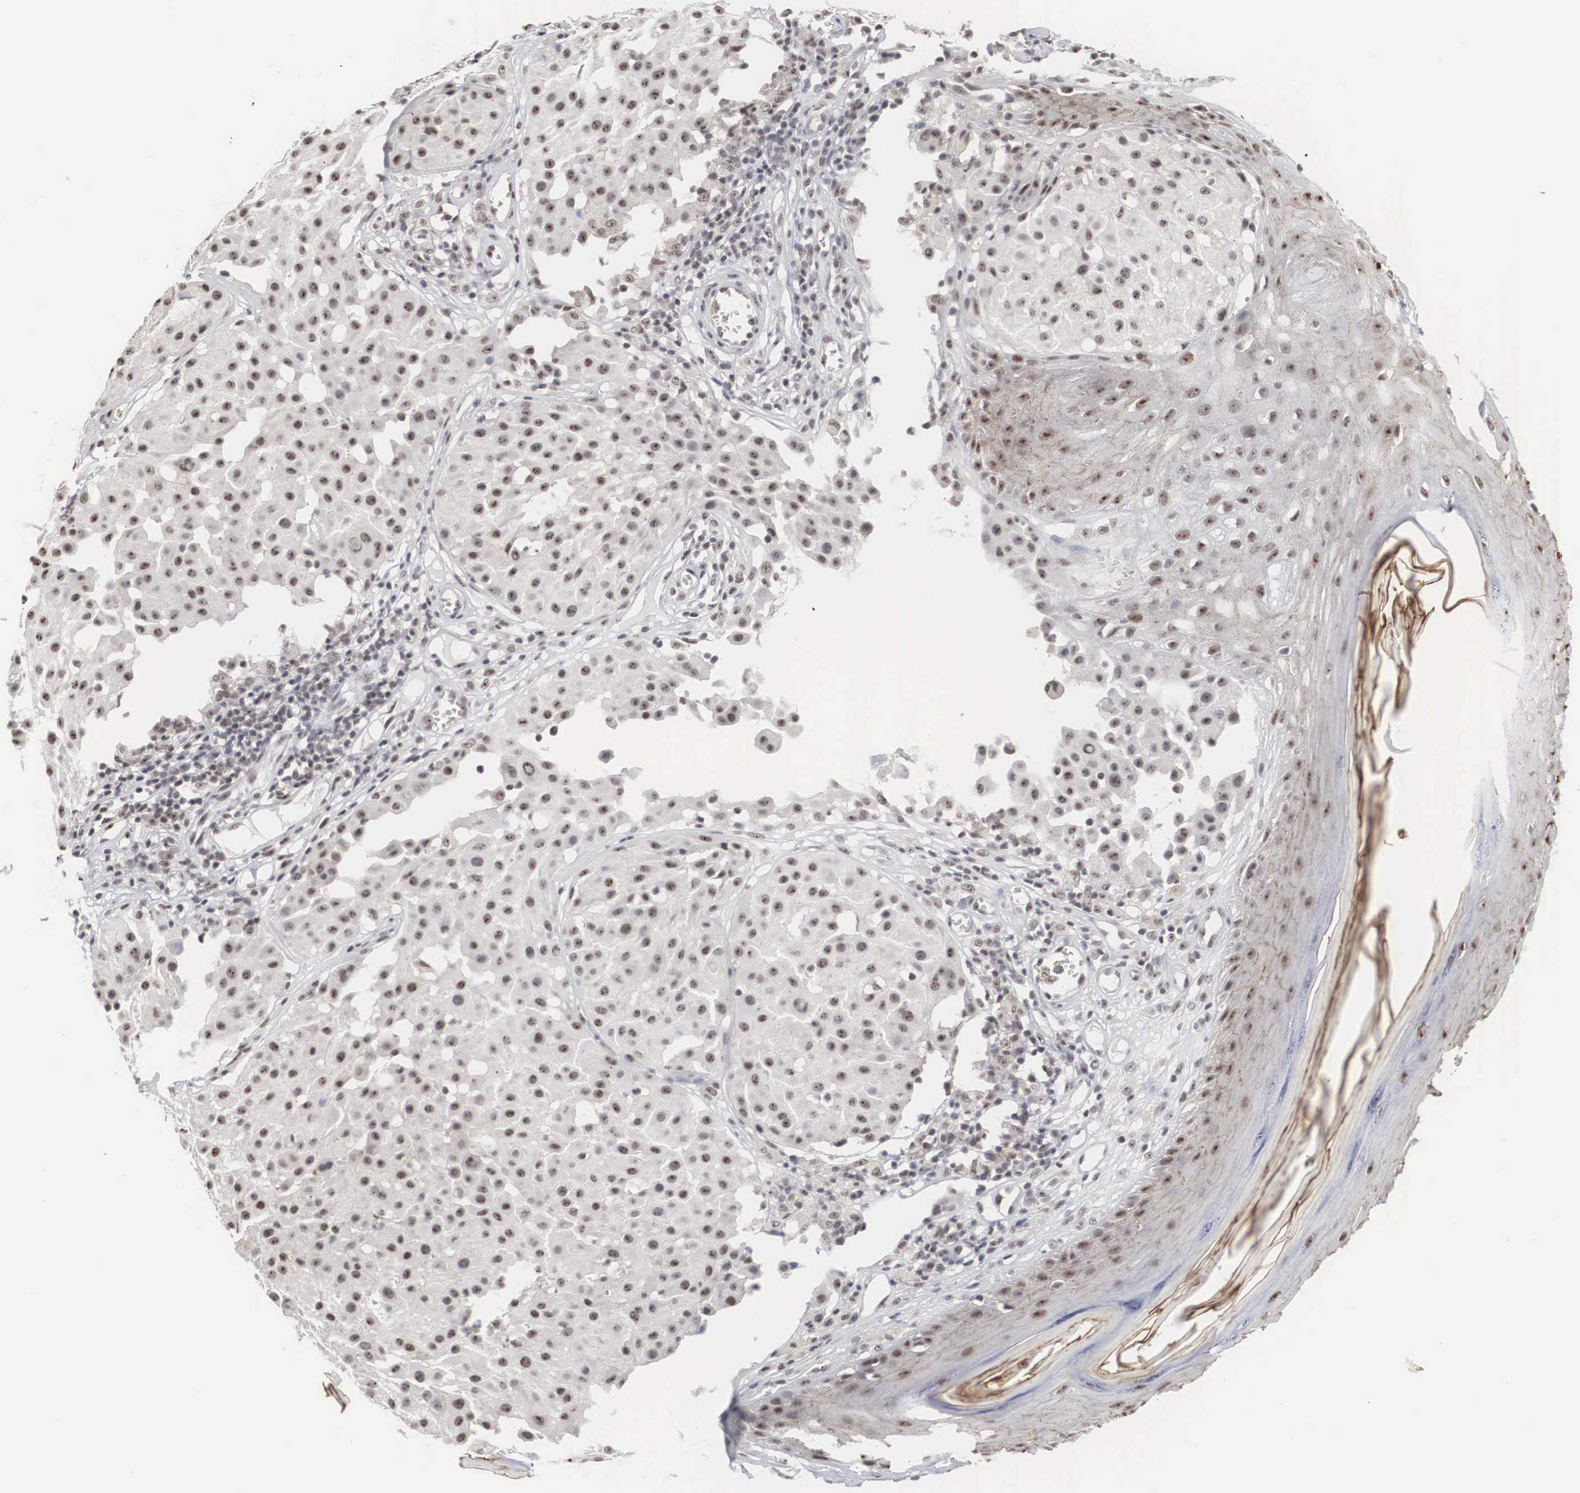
{"staining": {"intensity": "negative", "quantity": "none", "location": "none"}, "tissue": "melanoma", "cell_type": "Tumor cells", "image_type": "cancer", "snomed": [{"axis": "morphology", "description": "Malignant melanoma, NOS"}, {"axis": "topography", "description": "Skin"}], "caption": "Melanoma was stained to show a protein in brown. There is no significant positivity in tumor cells. Nuclei are stained in blue.", "gene": "AUTS2", "patient": {"sex": "male", "age": 36}}